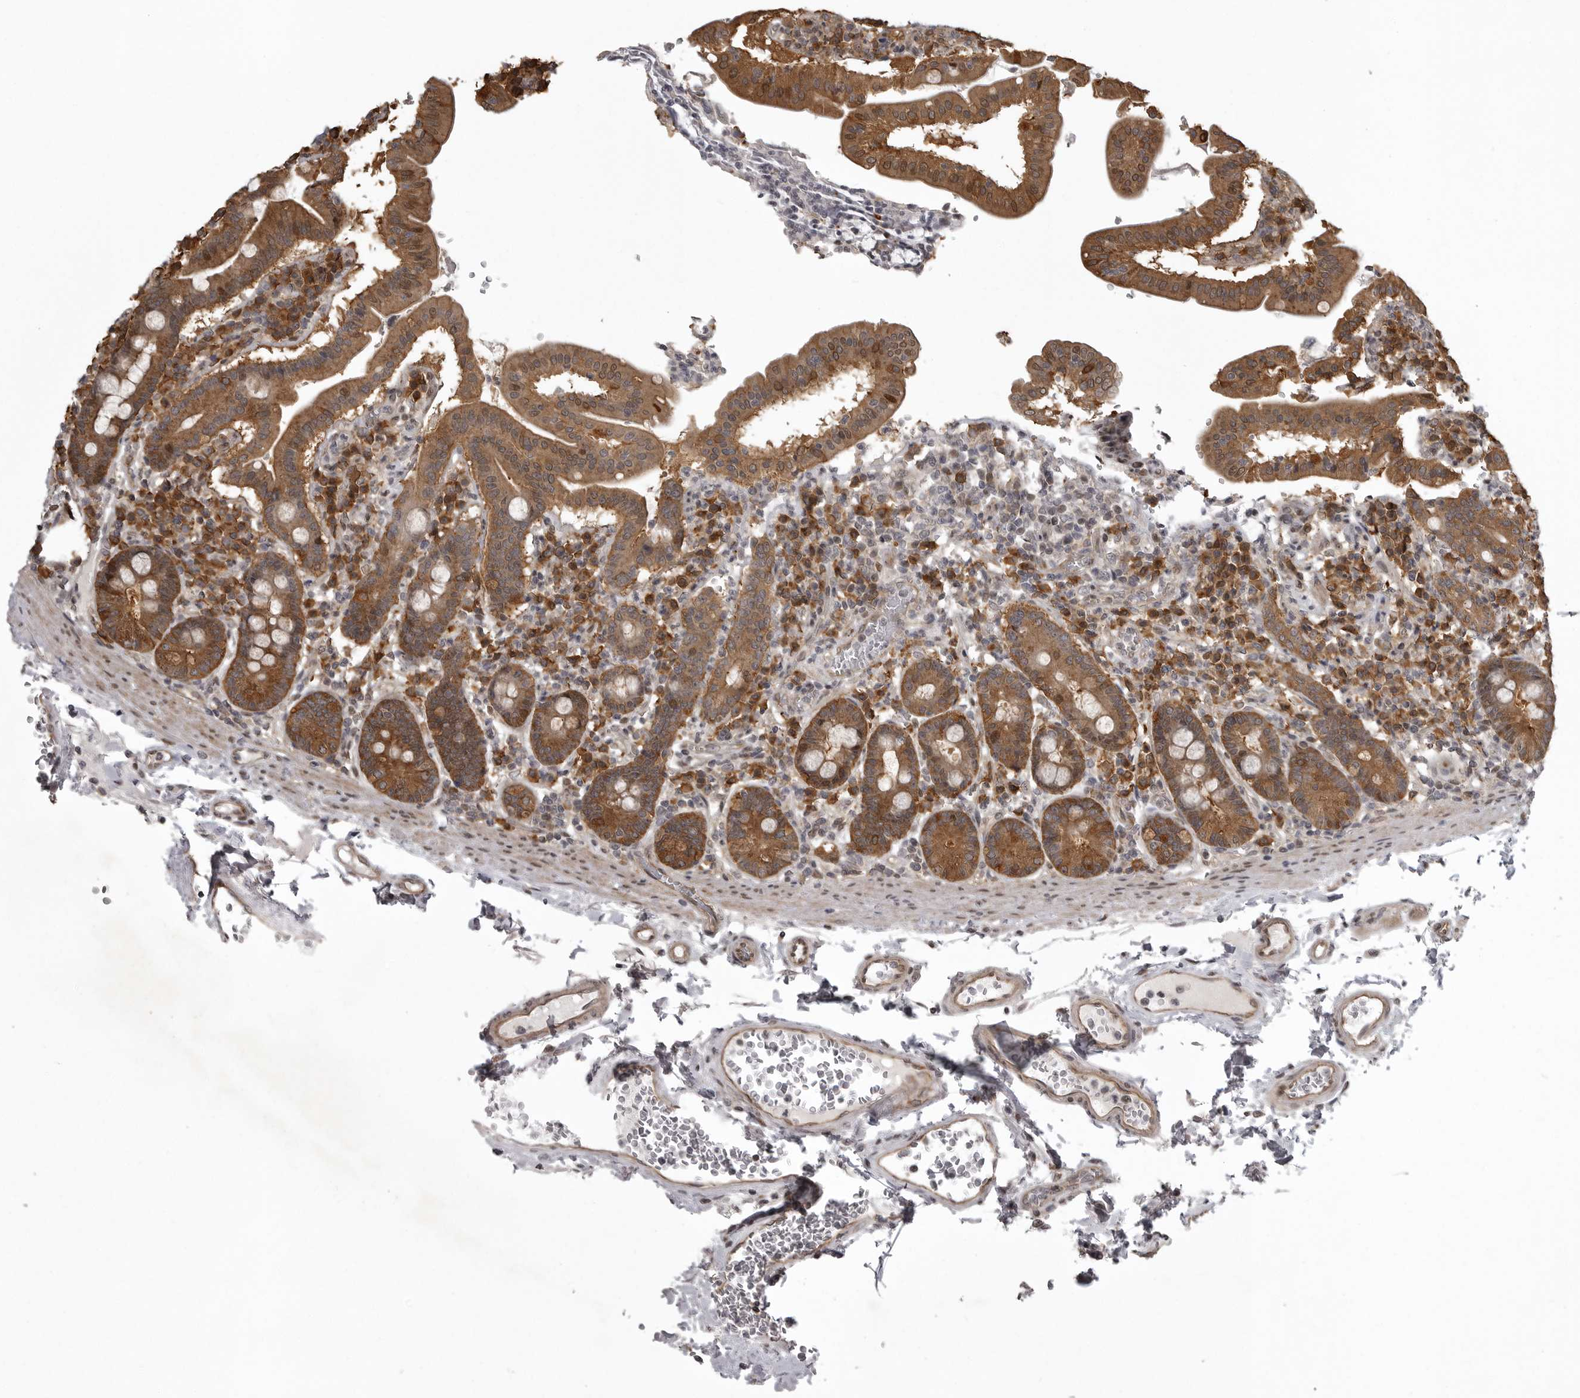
{"staining": {"intensity": "strong", "quantity": "25%-75%", "location": "cytoplasmic/membranous,nuclear"}, "tissue": "duodenum", "cell_type": "Glandular cells", "image_type": "normal", "snomed": [{"axis": "morphology", "description": "Normal tissue, NOS"}, {"axis": "morphology", "description": "Adenocarcinoma, NOS"}, {"axis": "topography", "description": "Pancreas"}, {"axis": "topography", "description": "Duodenum"}], "caption": "High-power microscopy captured an immunohistochemistry histopathology image of benign duodenum, revealing strong cytoplasmic/membranous,nuclear positivity in approximately 25%-75% of glandular cells. (brown staining indicates protein expression, while blue staining denotes nuclei).", "gene": "SNX16", "patient": {"sex": "male", "age": 50}}